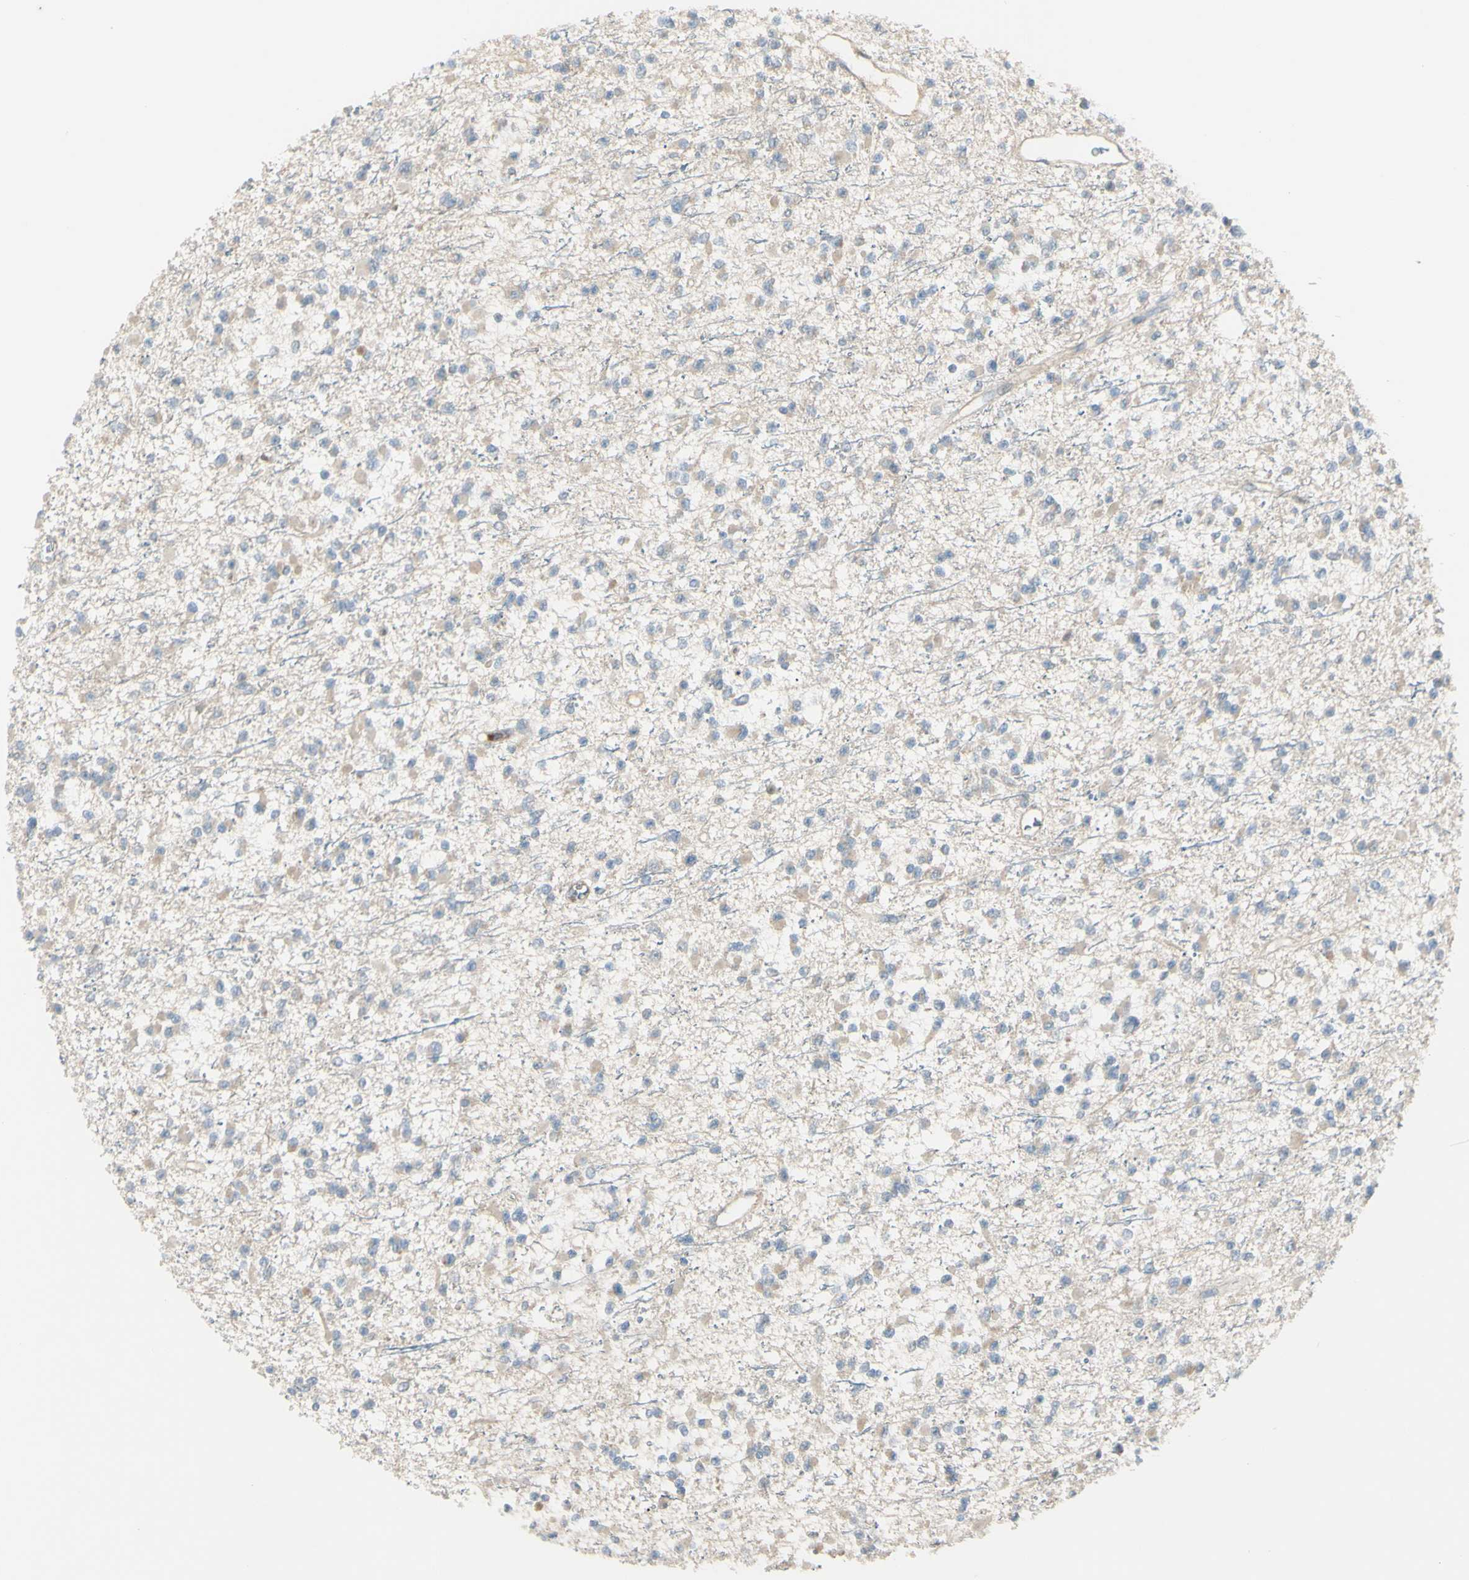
{"staining": {"intensity": "weak", "quantity": ">75%", "location": "cytoplasmic/membranous"}, "tissue": "glioma", "cell_type": "Tumor cells", "image_type": "cancer", "snomed": [{"axis": "morphology", "description": "Glioma, malignant, Low grade"}, {"axis": "topography", "description": "Brain"}], "caption": "A high-resolution histopathology image shows immunohistochemistry staining of glioma, which exhibits weak cytoplasmic/membranous positivity in about >75% of tumor cells.", "gene": "LMTK2", "patient": {"sex": "female", "age": 22}}